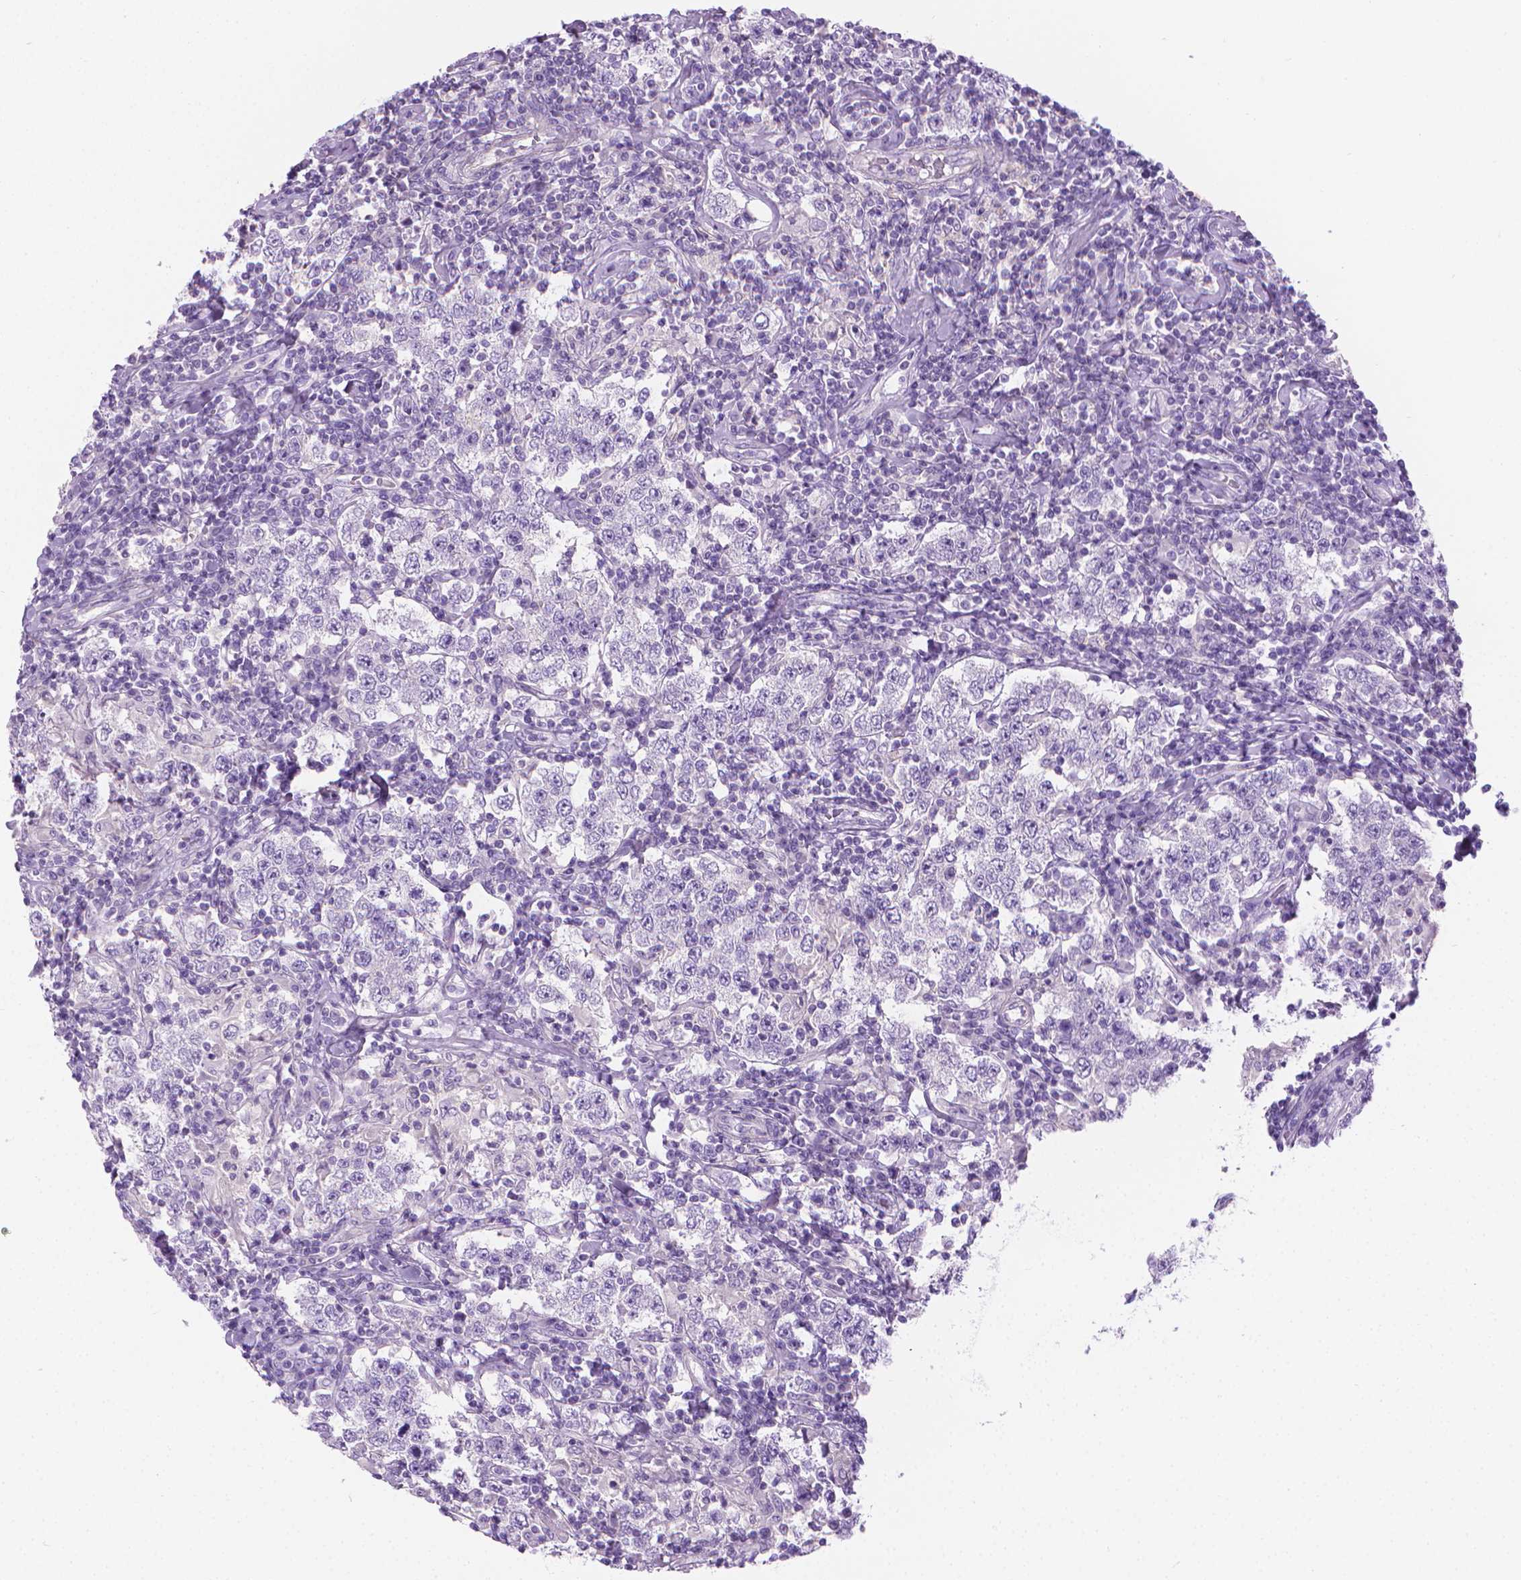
{"staining": {"intensity": "negative", "quantity": "none", "location": "none"}, "tissue": "testis cancer", "cell_type": "Tumor cells", "image_type": "cancer", "snomed": [{"axis": "morphology", "description": "Seminoma, NOS"}, {"axis": "morphology", "description": "Carcinoma, Embryonal, NOS"}, {"axis": "topography", "description": "Testis"}], "caption": "IHC histopathology image of human testis cancer stained for a protein (brown), which demonstrates no expression in tumor cells.", "gene": "FASN", "patient": {"sex": "male", "age": 41}}